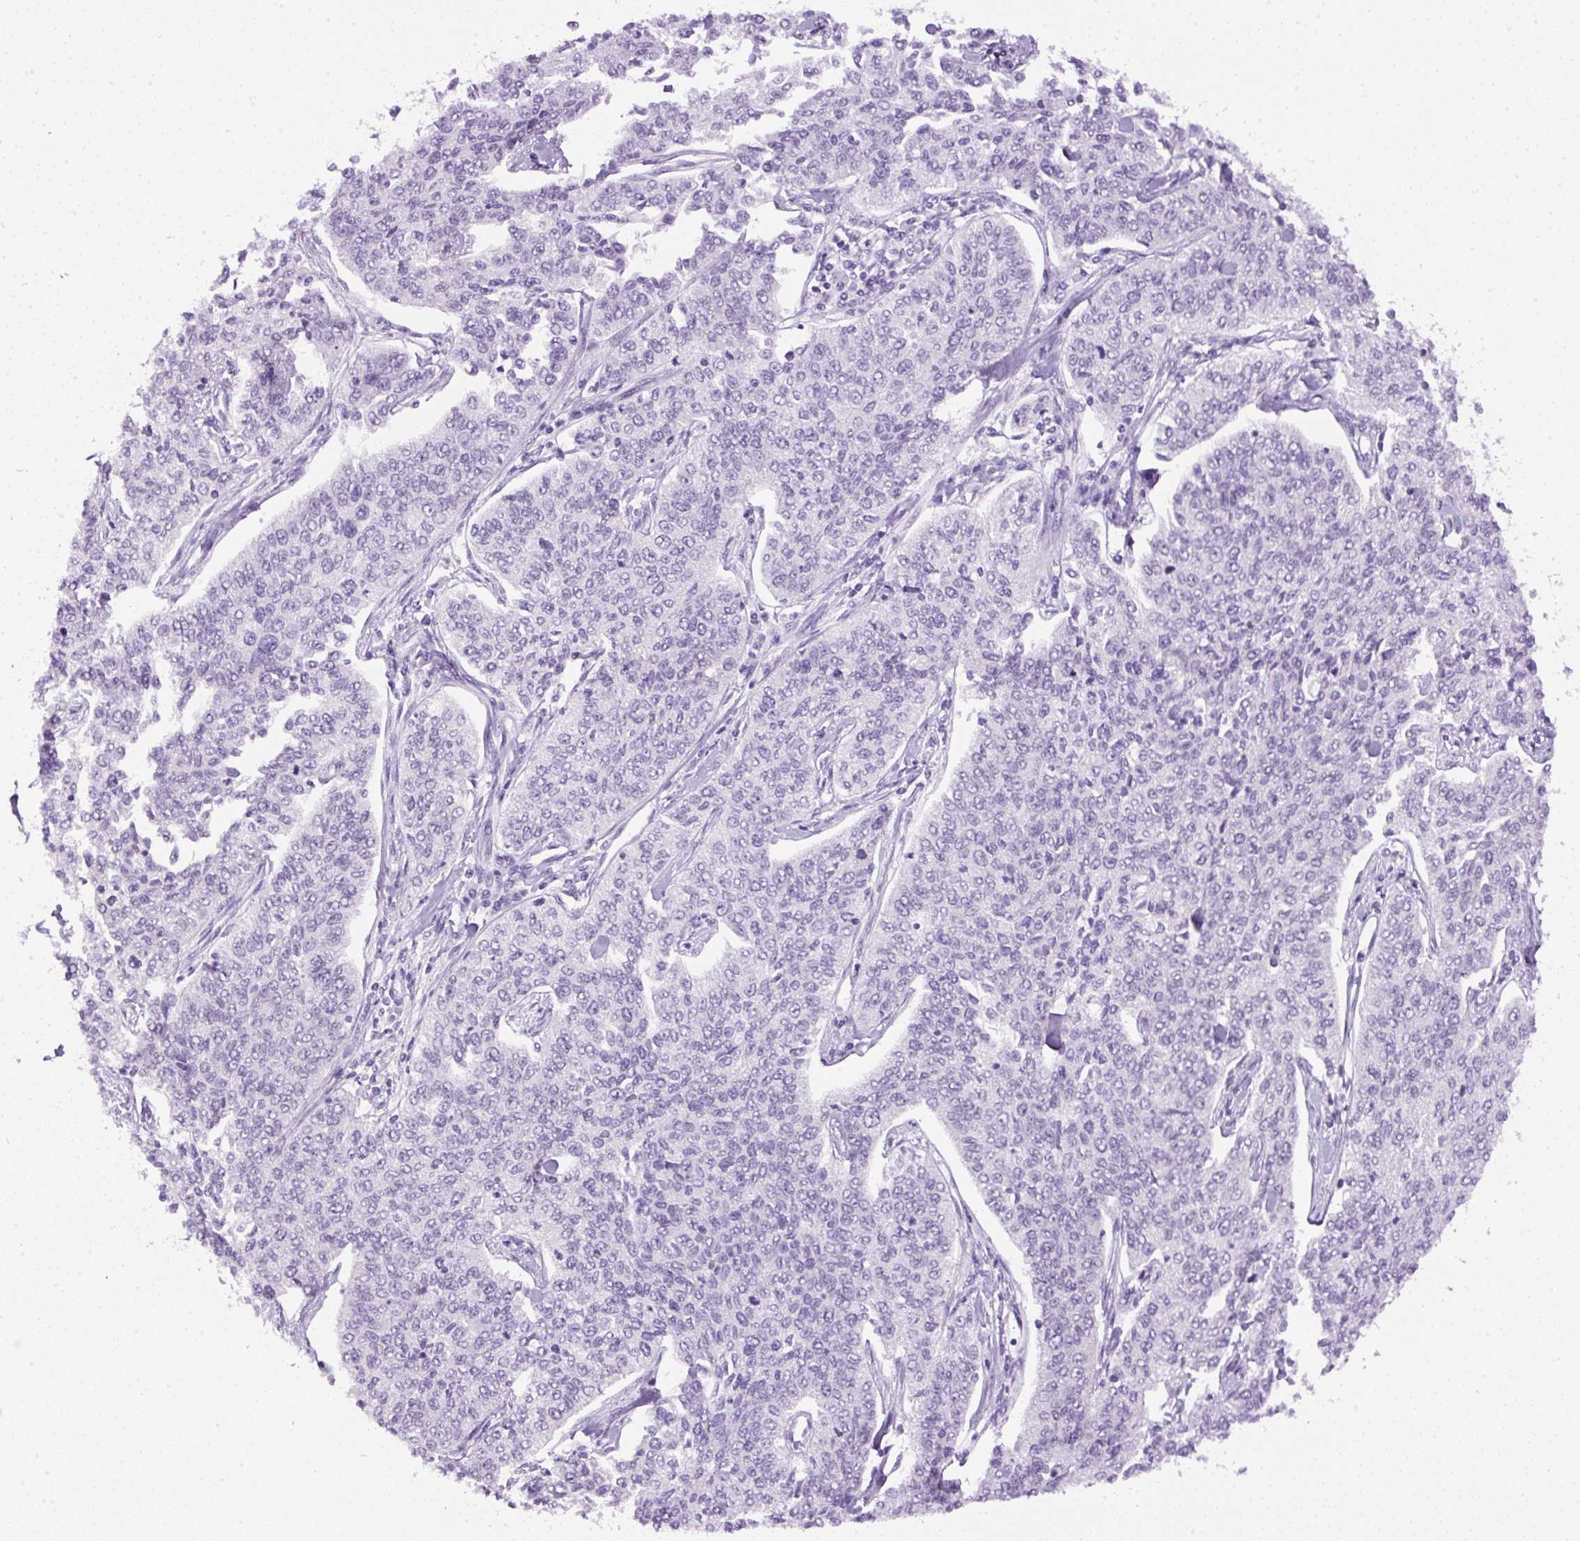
{"staining": {"intensity": "negative", "quantity": "none", "location": "none"}, "tissue": "cervical cancer", "cell_type": "Tumor cells", "image_type": "cancer", "snomed": [{"axis": "morphology", "description": "Squamous cell carcinoma, NOS"}, {"axis": "topography", "description": "Cervix"}], "caption": "An IHC image of squamous cell carcinoma (cervical) is shown. There is no staining in tumor cells of squamous cell carcinoma (cervical).", "gene": "RHBDD2", "patient": {"sex": "female", "age": 35}}